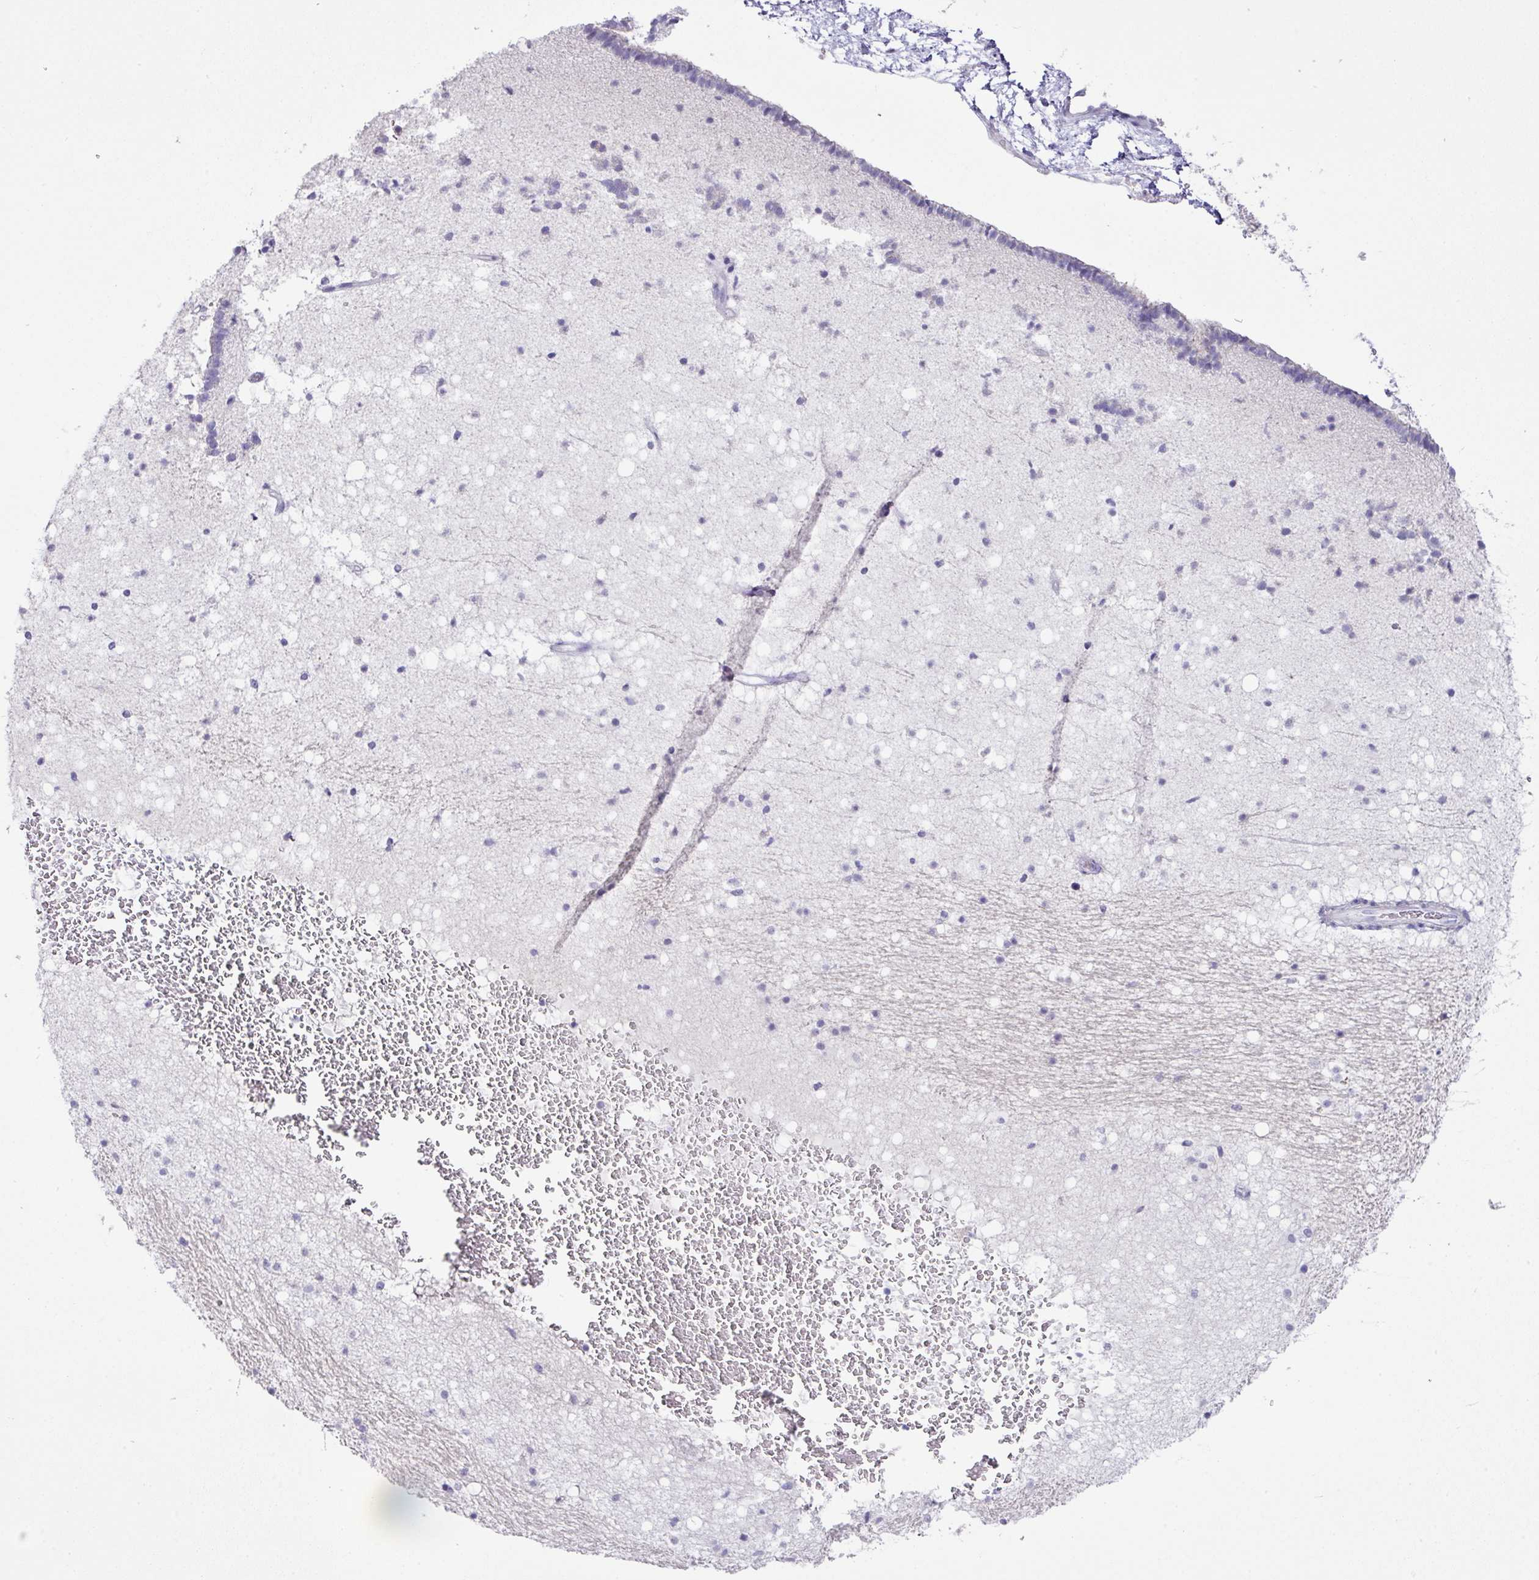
{"staining": {"intensity": "negative", "quantity": "none", "location": "none"}, "tissue": "caudate", "cell_type": "Glial cells", "image_type": "normal", "snomed": [{"axis": "morphology", "description": "Normal tissue, NOS"}, {"axis": "topography", "description": "Lateral ventricle wall"}], "caption": "This is an IHC photomicrograph of normal caudate. There is no staining in glial cells.", "gene": "BCL11A", "patient": {"sex": "male", "age": 37}}